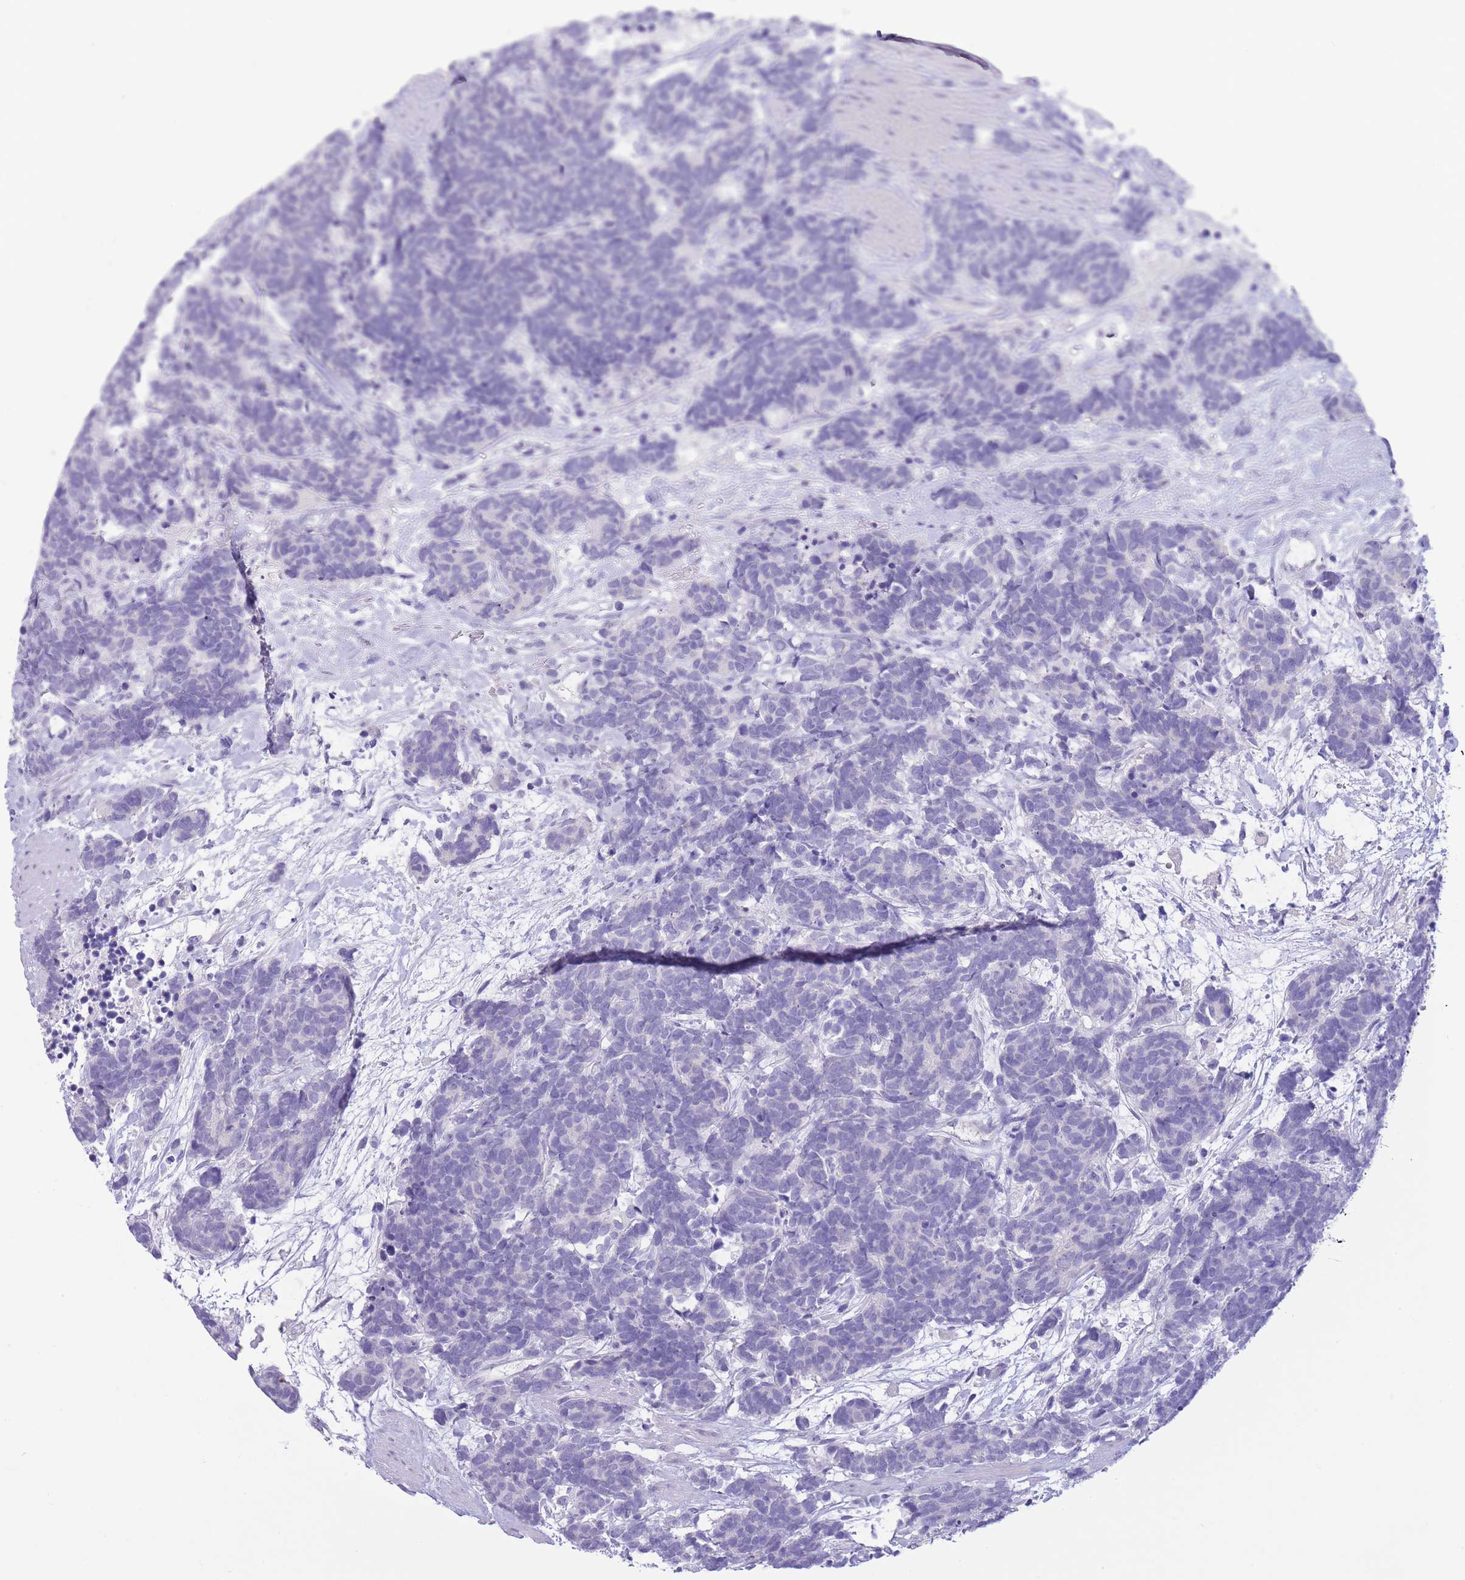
{"staining": {"intensity": "negative", "quantity": "none", "location": "none"}, "tissue": "carcinoid", "cell_type": "Tumor cells", "image_type": "cancer", "snomed": [{"axis": "morphology", "description": "Carcinoma, NOS"}, {"axis": "morphology", "description": "Carcinoid, malignant, NOS"}, {"axis": "topography", "description": "Prostate"}], "caption": "Tumor cells are negative for brown protein staining in carcinoid. Nuclei are stained in blue.", "gene": "ASAP3", "patient": {"sex": "male", "age": 57}}